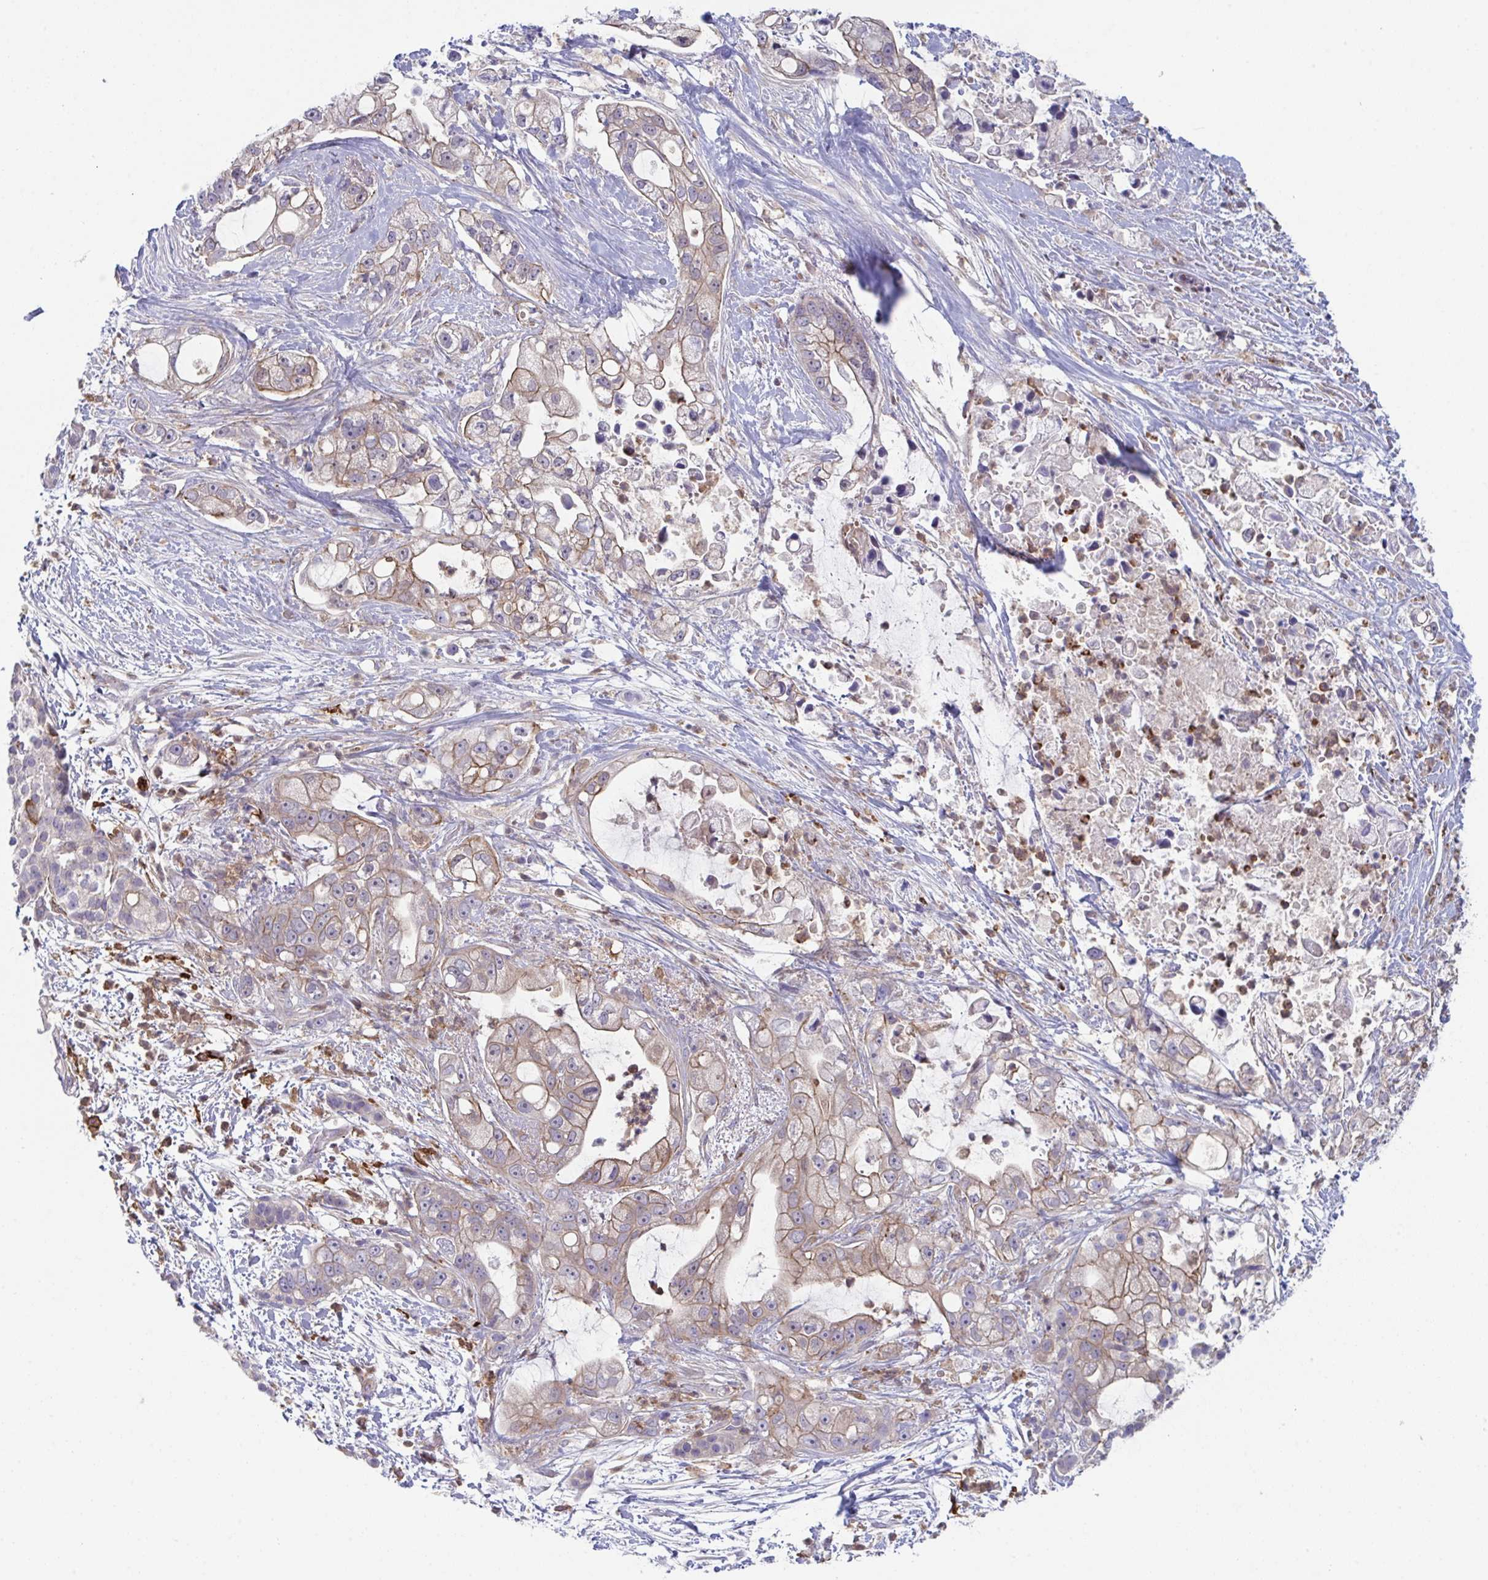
{"staining": {"intensity": "moderate", "quantity": "25%-75%", "location": "cytoplasmic/membranous"}, "tissue": "pancreatic cancer", "cell_type": "Tumor cells", "image_type": "cancer", "snomed": [{"axis": "morphology", "description": "Adenocarcinoma, NOS"}, {"axis": "topography", "description": "Pancreas"}], "caption": "A high-resolution histopathology image shows IHC staining of adenocarcinoma (pancreatic), which reveals moderate cytoplasmic/membranous staining in about 25%-75% of tumor cells.", "gene": "DISP2", "patient": {"sex": "female", "age": 69}}